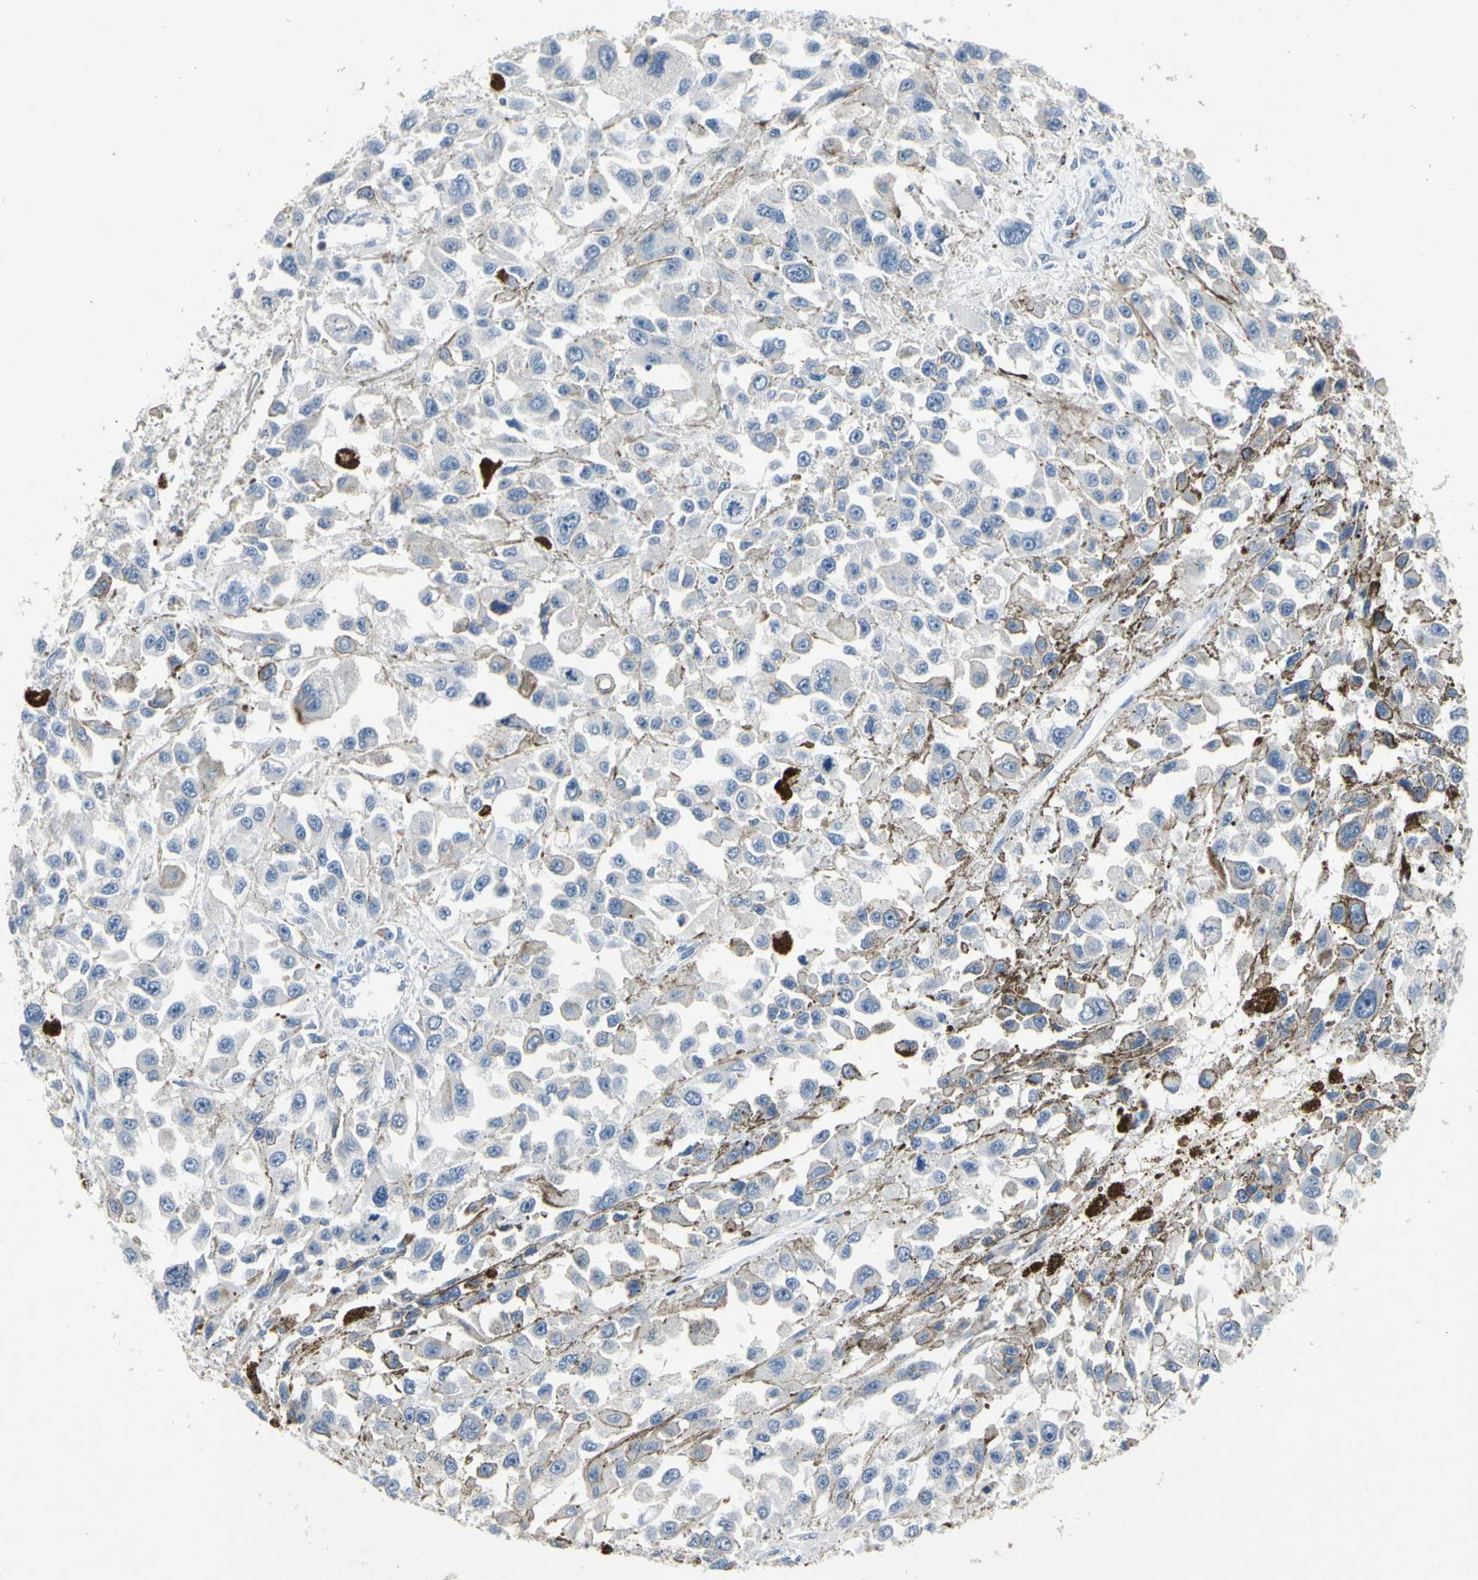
{"staining": {"intensity": "negative", "quantity": "none", "location": "none"}, "tissue": "melanoma", "cell_type": "Tumor cells", "image_type": "cancer", "snomed": [{"axis": "morphology", "description": "Malignant melanoma, Metastatic site"}, {"axis": "topography", "description": "Lymph node"}], "caption": "This is a histopathology image of IHC staining of melanoma, which shows no staining in tumor cells. (DAB (3,3'-diaminobenzidine) immunohistochemistry with hematoxylin counter stain).", "gene": "ADA2", "patient": {"sex": "male", "age": 59}}